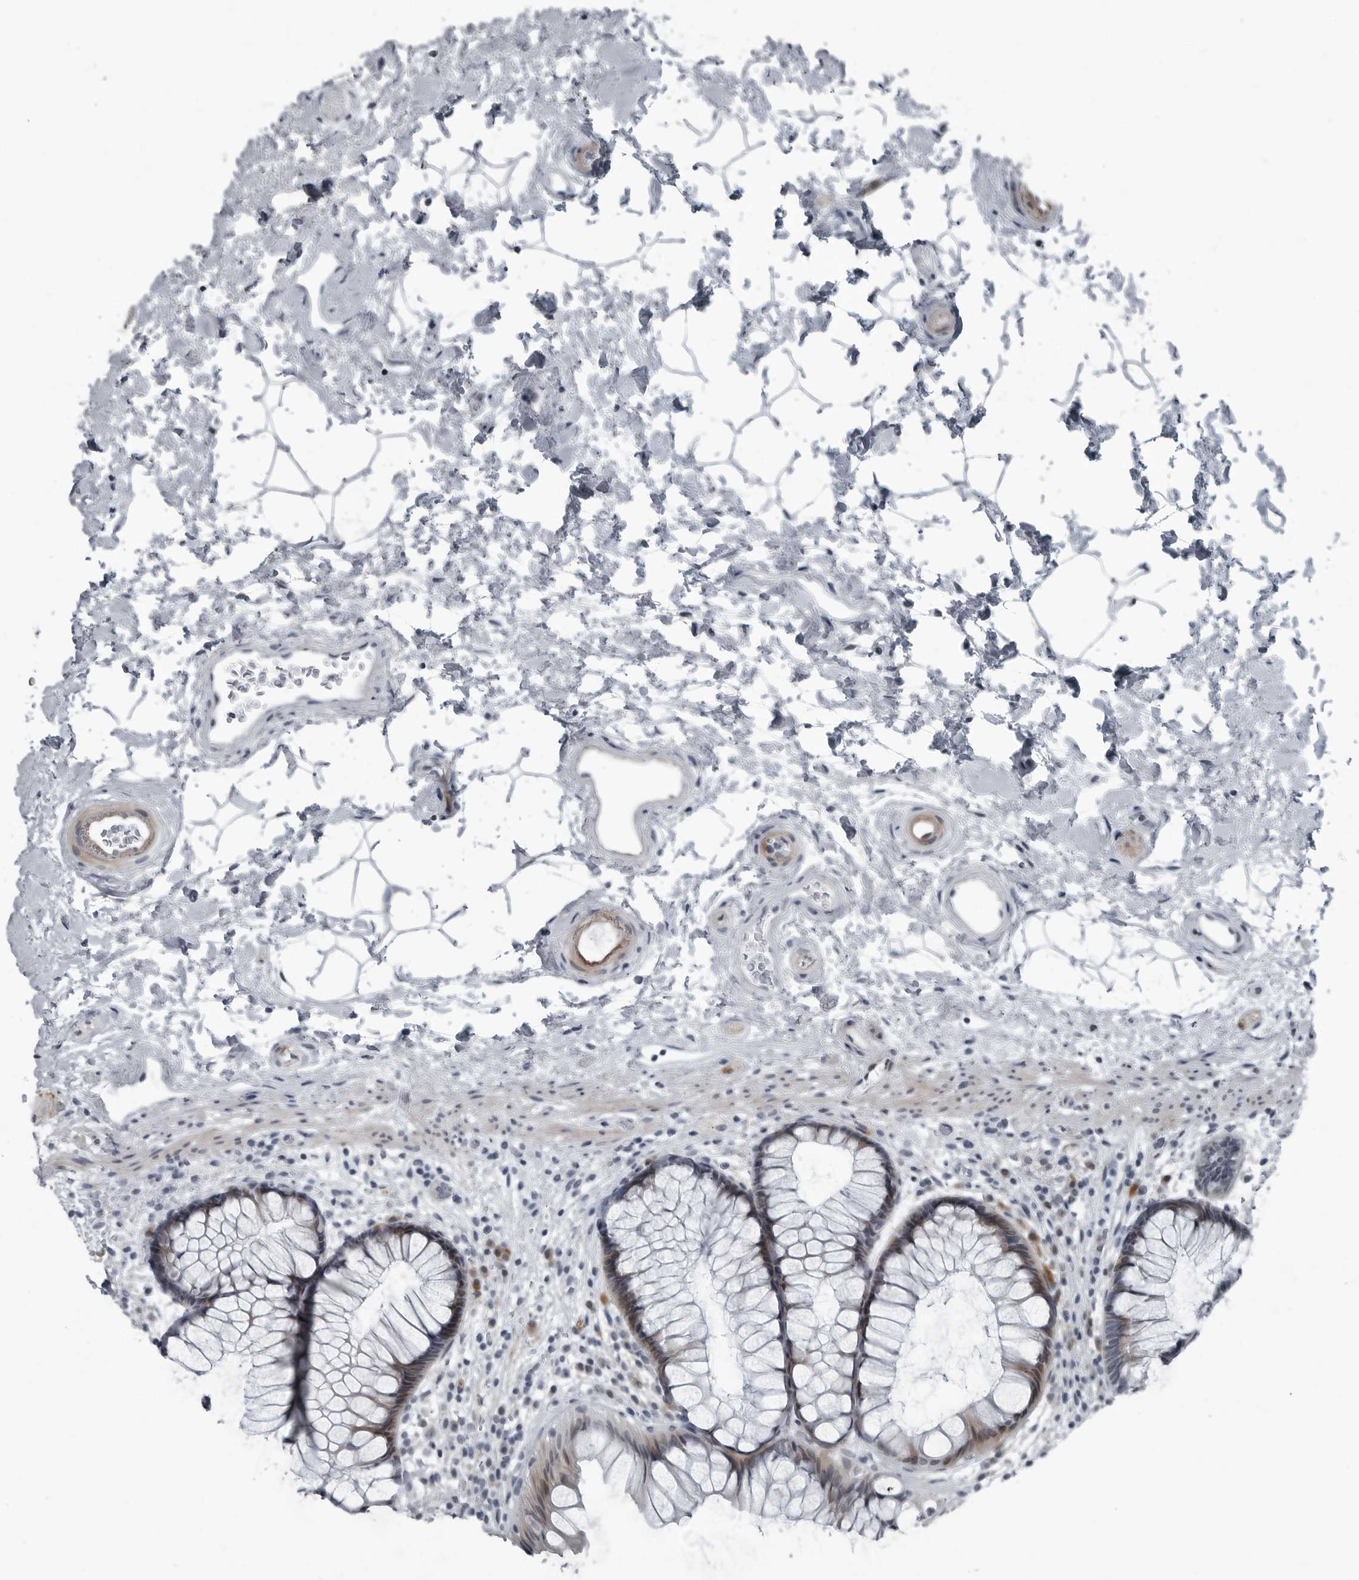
{"staining": {"intensity": "moderate", "quantity": "25%-75%", "location": "cytoplasmic/membranous"}, "tissue": "rectum", "cell_type": "Glandular cells", "image_type": "normal", "snomed": [{"axis": "morphology", "description": "Normal tissue, NOS"}, {"axis": "topography", "description": "Rectum"}], "caption": "Normal rectum reveals moderate cytoplasmic/membranous expression in about 25%-75% of glandular cells, visualized by immunohistochemistry. (DAB (3,3'-diaminobenzidine) = brown stain, brightfield microscopy at high magnification).", "gene": "DNAAF11", "patient": {"sex": "male", "age": 51}}